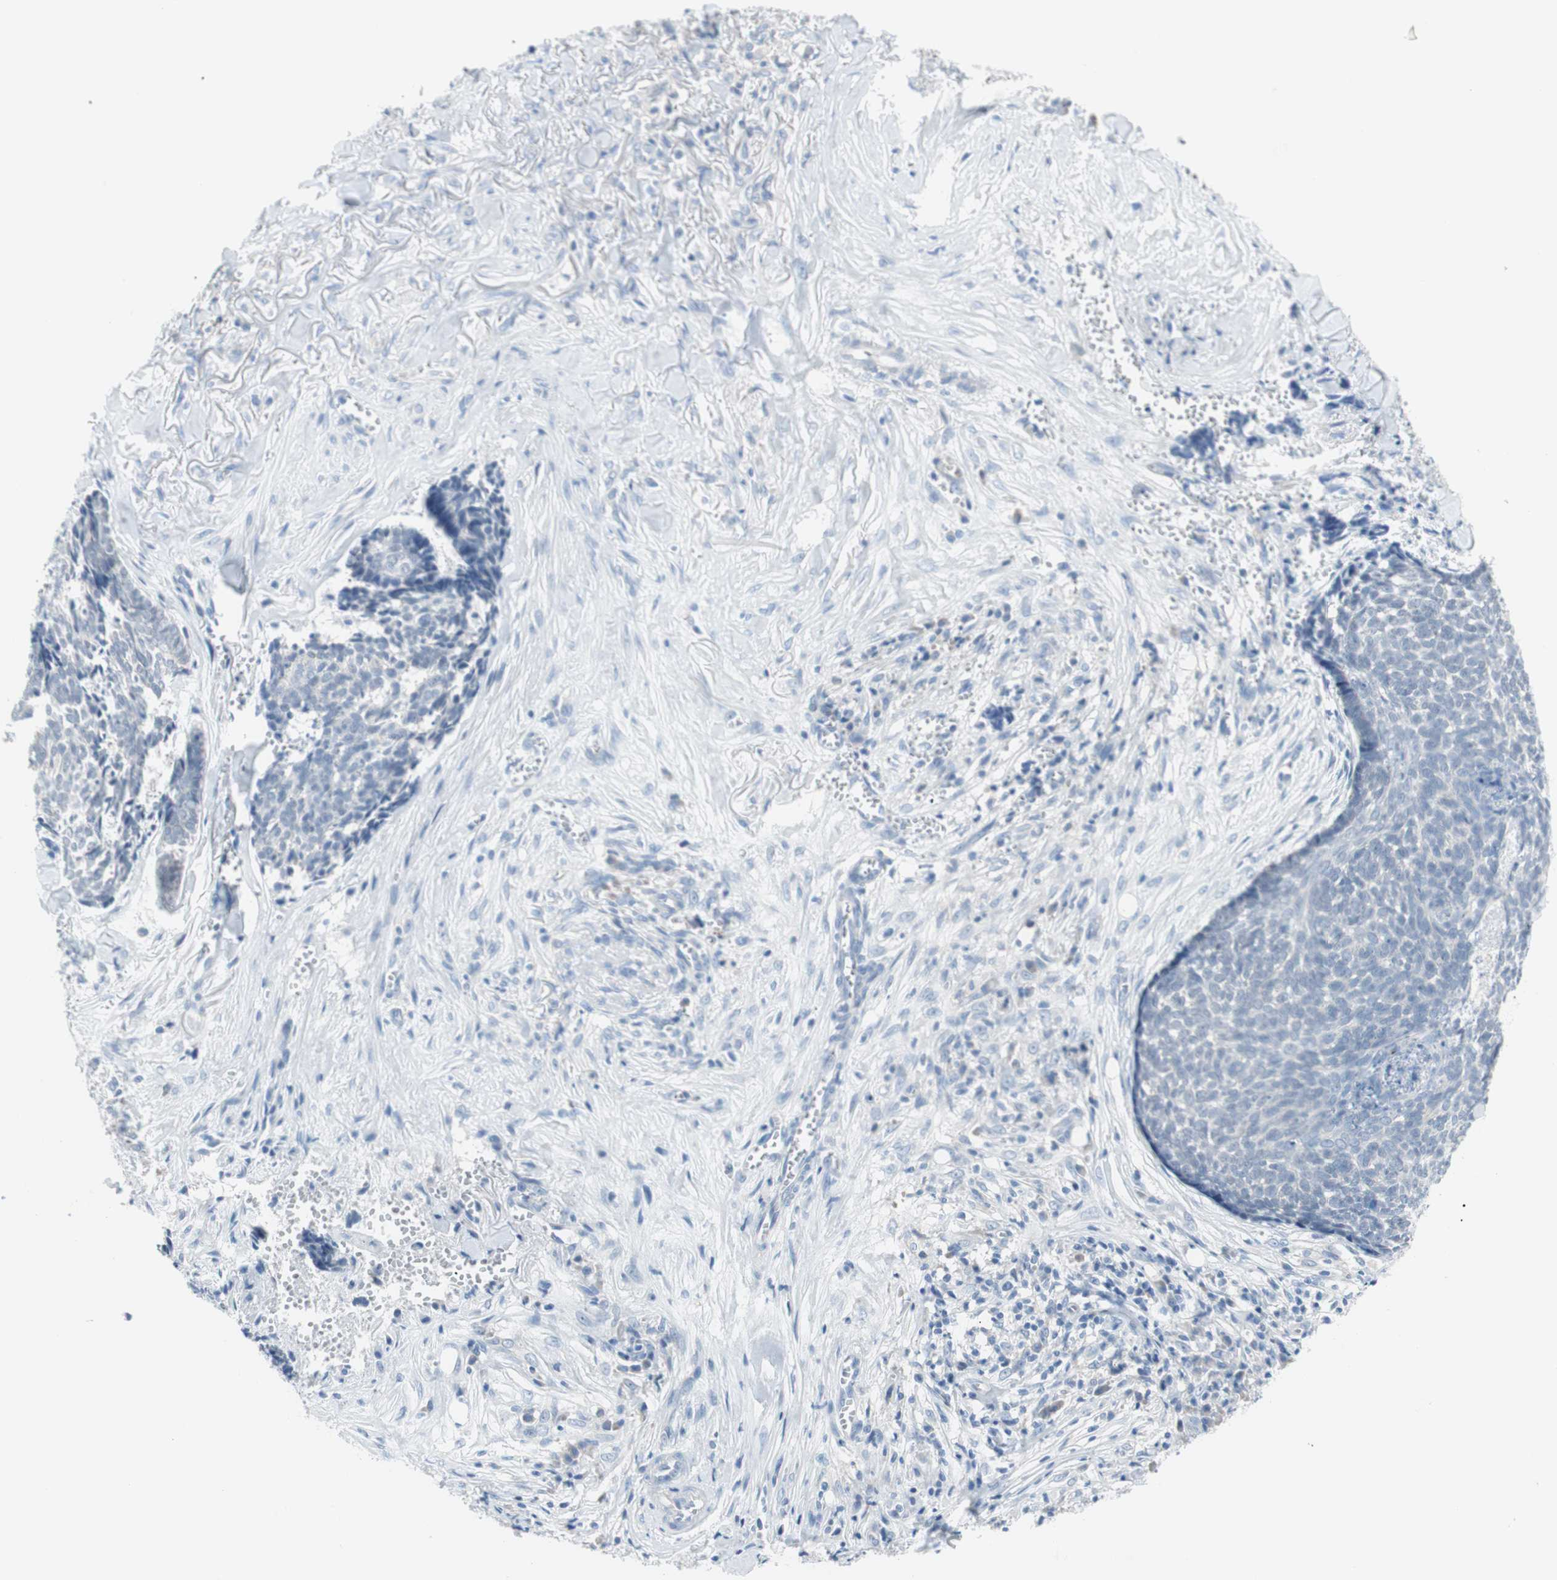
{"staining": {"intensity": "negative", "quantity": "none", "location": "none"}, "tissue": "skin cancer", "cell_type": "Tumor cells", "image_type": "cancer", "snomed": [{"axis": "morphology", "description": "Basal cell carcinoma"}, {"axis": "topography", "description": "Skin"}], "caption": "Immunohistochemistry (IHC) of human skin cancer (basal cell carcinoma) shows no positivity in tumor cells. (IHC, brightfield microscopy, high magnification).", "gene": "VIL1", "patient": {"sex": "male", "age": 84}}